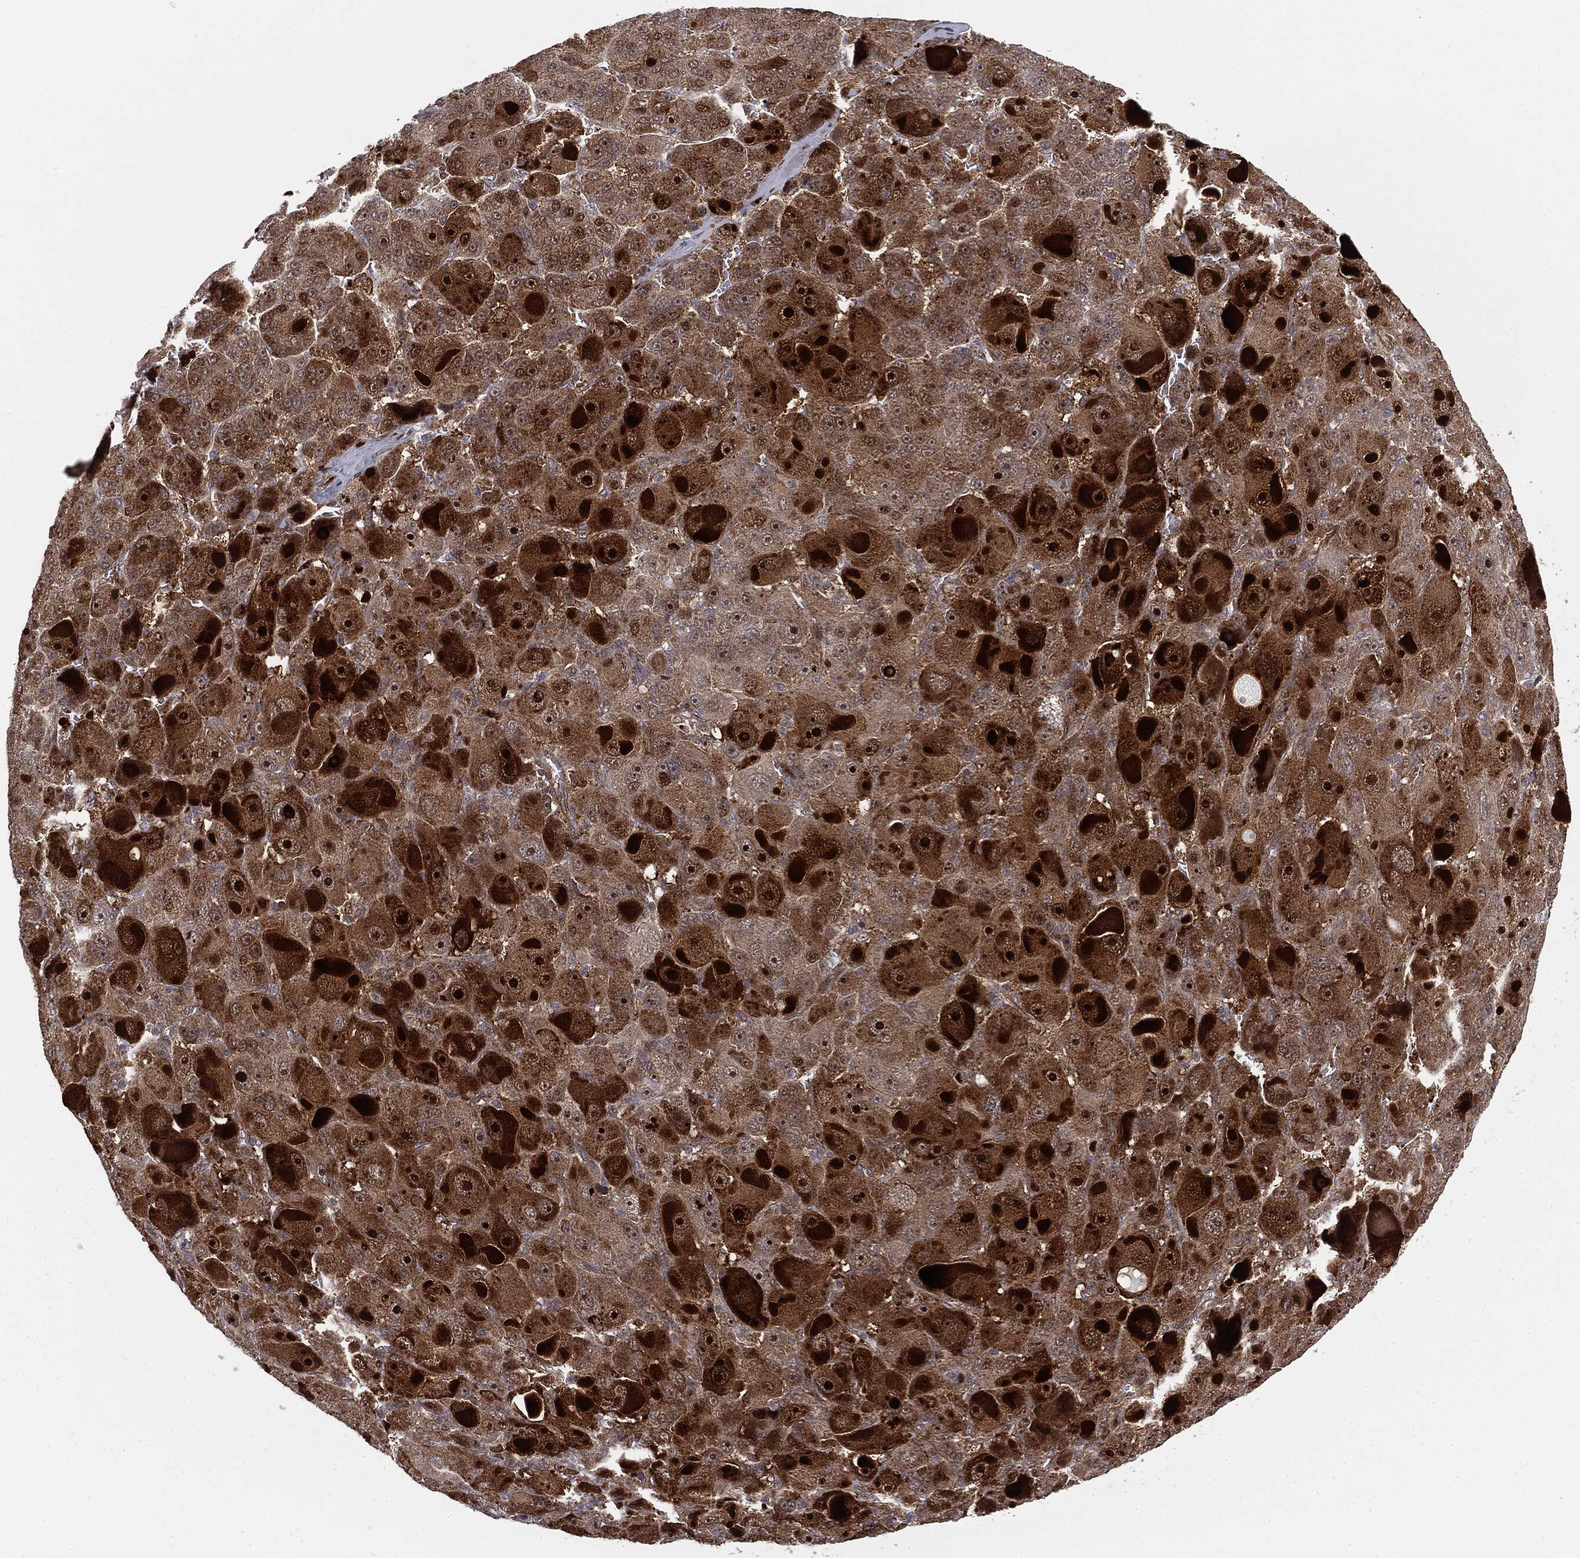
{"staining": {"intensity": "strong", "quantity": ">75%", "location": "cytoplasmic/membranous,nuclear"}, "tissue": "liver cancer", "cell_type": "Tumor cells", "image_type": "cancer", "snomed": [{"axis": "morphology", "description": "Carcinoma, Hepatocellular, NOS"}, {"axis": "topography", "description": "Liver"}], "caption": "Protein staining displays strong cytoplasmic/membranous and nuclear positivity in about >75% of tumor cells in liver hepatocellular carcinoma.", "gene": "PTEN", "patient": {"sex": "male", "age": 76}}